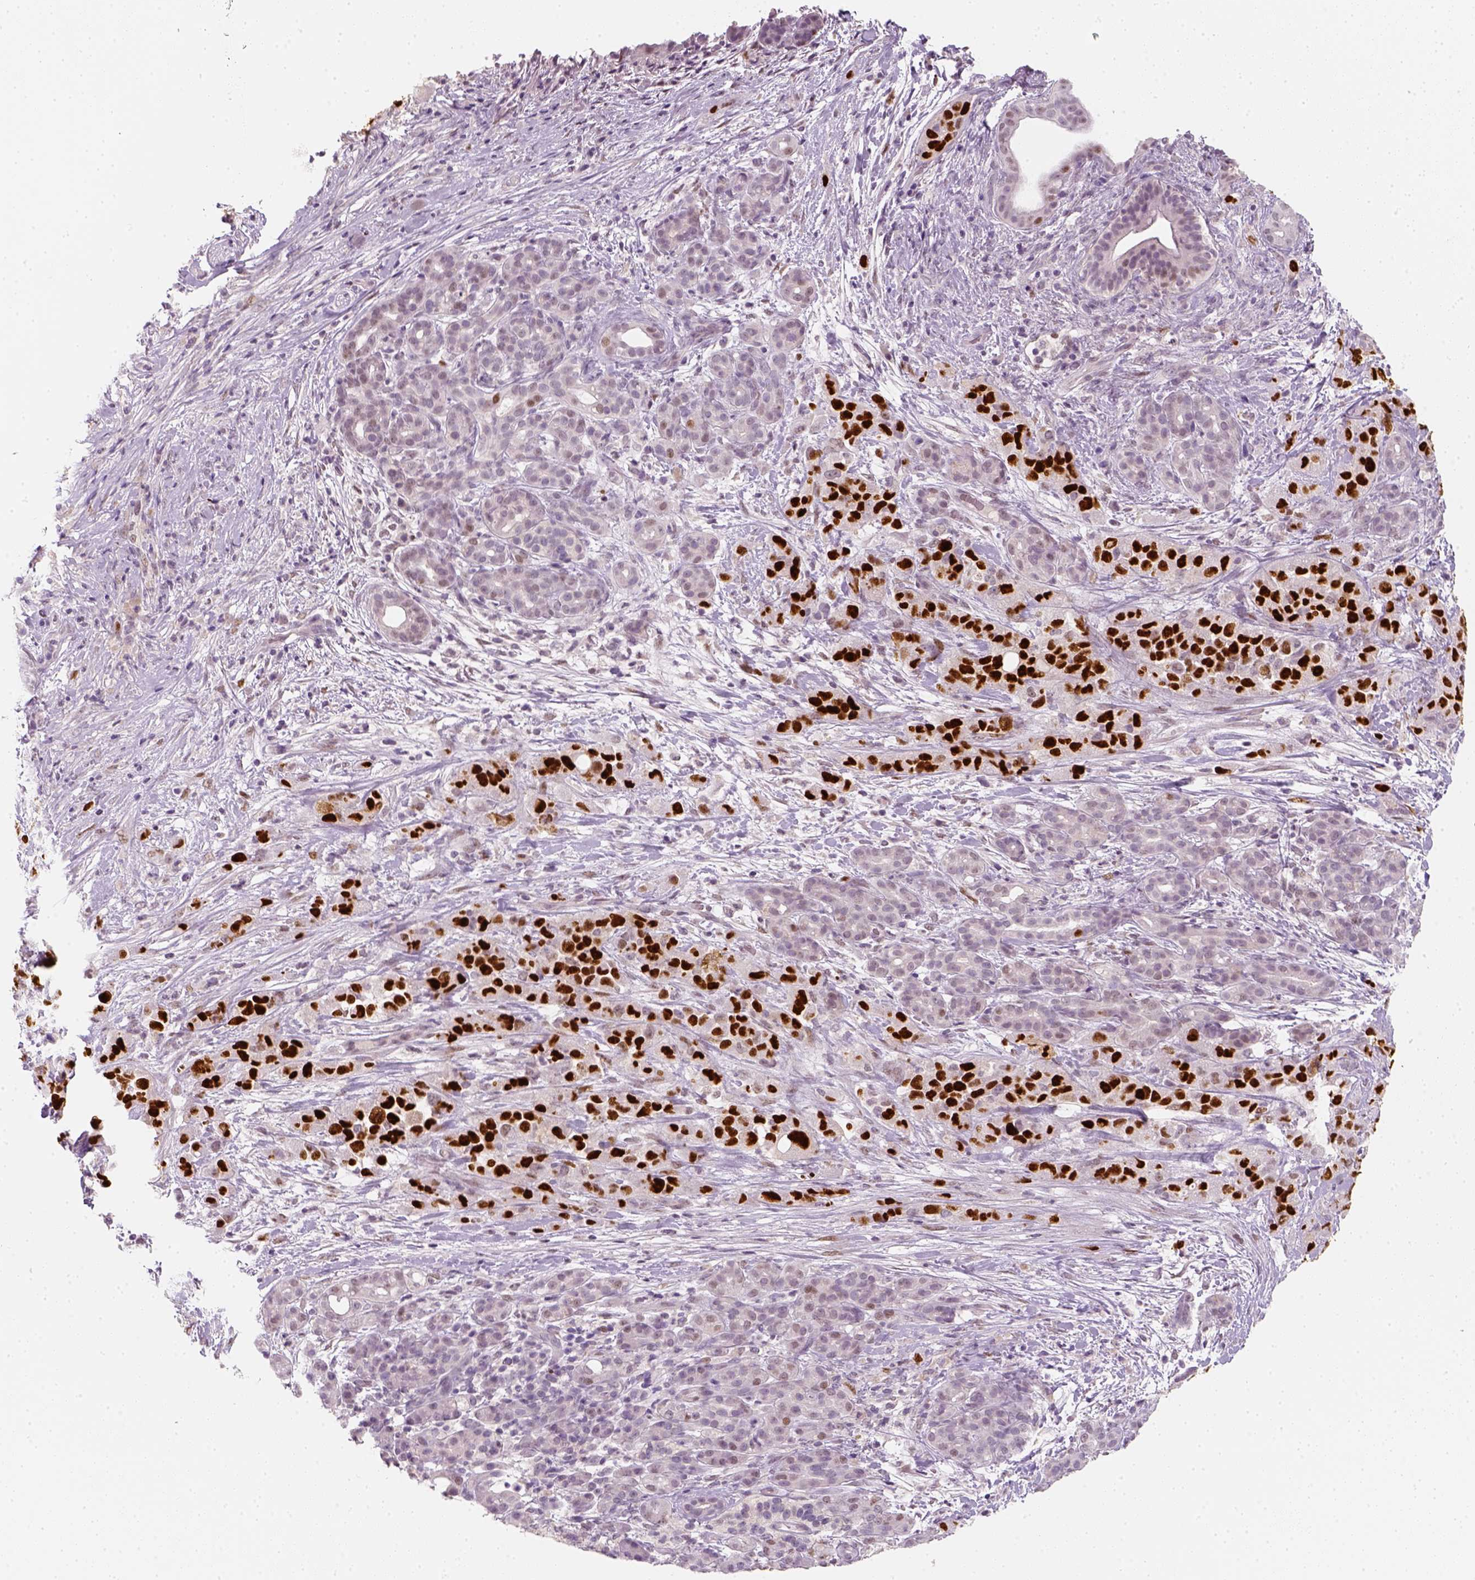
{"staining": {"intensity": "strong", "quantity": ">75%", "location": "nuclear"}, "tissue": "pancreatic cancer", "cell_type": "Tumor cells", "image_type": "cancer", "snomed": [{"axis": "morphology", "description": "Adenocarcinoma, NOS"}, {"axis": "topography", "description": "Pancreas"}], "caption": "High-power microscopy captured an immunohistochemistry photomicrograph of pancreatic cancer (adenocarcinoma), revealing strong nuclear expression in about >75% of tumor cells.", "gene": "TP53", "patient": {"sex": "male", "age": 44}}